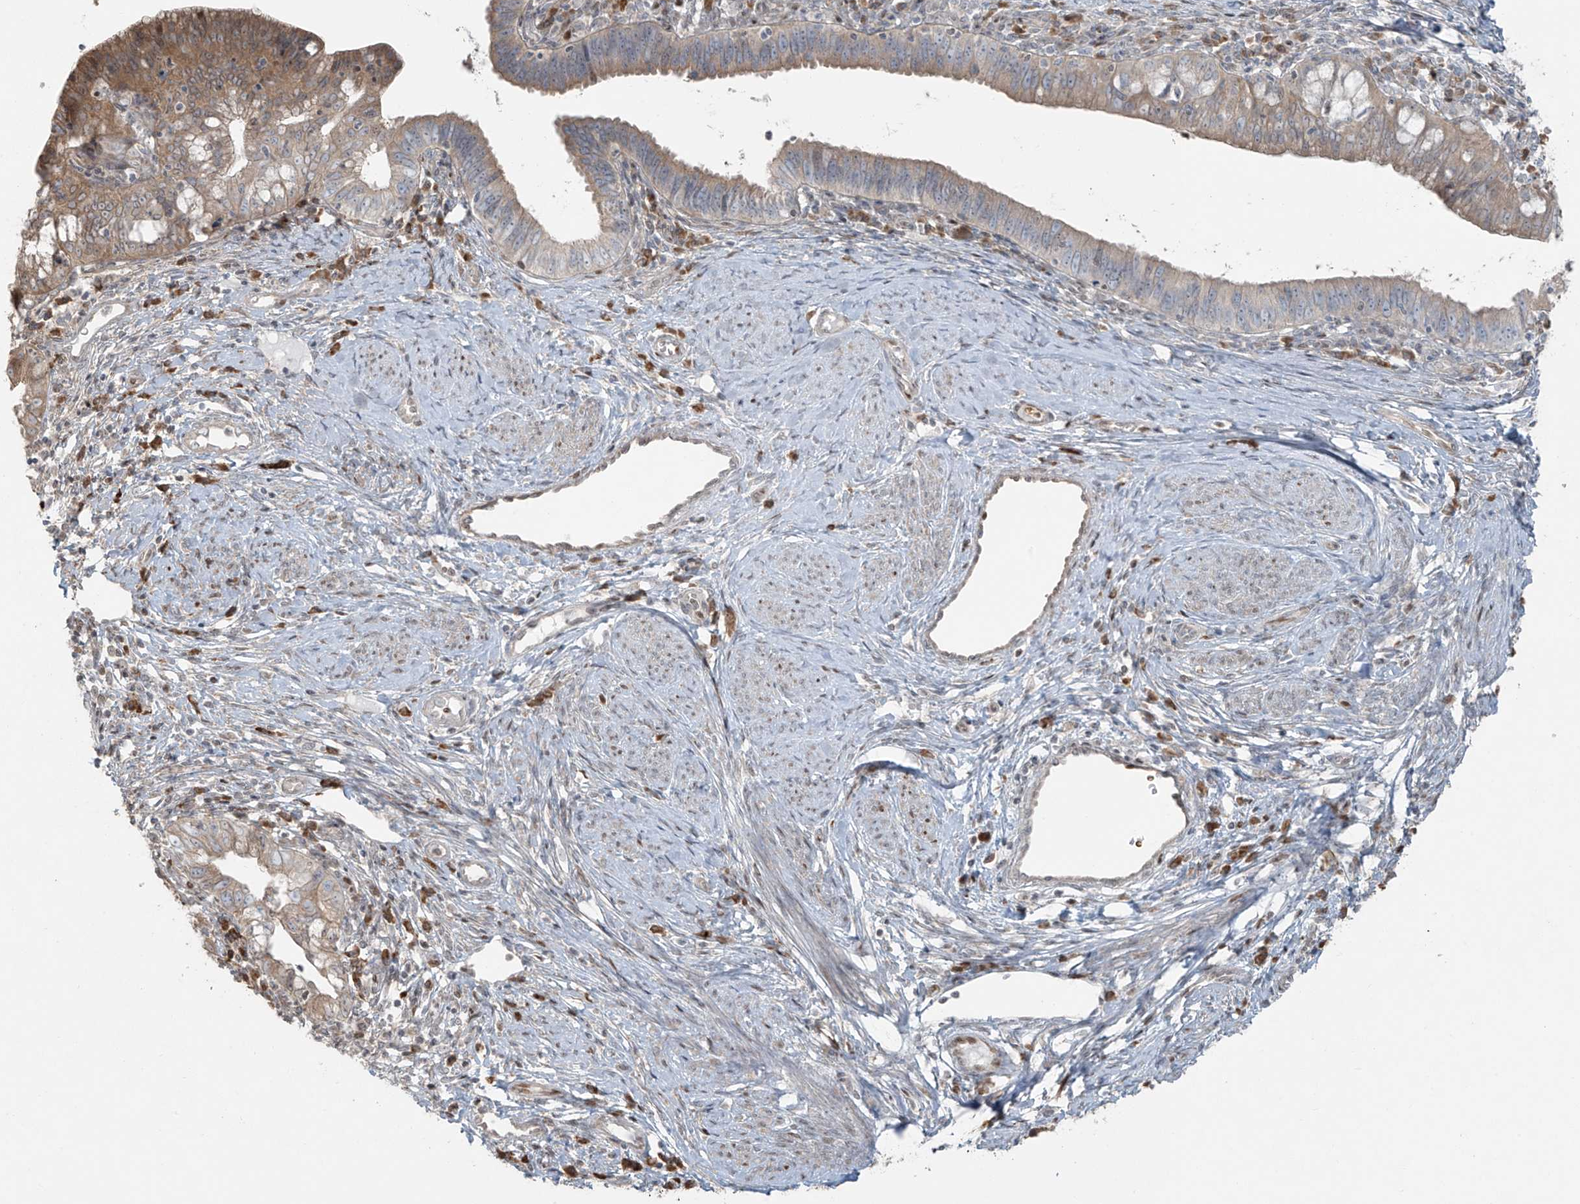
{"staining": {"intensity": "moderate", "quantity": "<25%", "location": "cytoplasmic/membranous"}, "tissue": "cervical cancer", "cell_type": "Tumor cells", "image_type": "cancer", "snomed": [{"axis": "morphology", "description": "Adenocarcinoma, NOS"}, {"axis": "topography", "description": "Cervix"}], "caption": "Cervical cancer stained with DAB (3,3'-diaminobenzidine) immunohistochemistry displays low levels of moderate cytoplasmic/membranous expression in approximately <25% of tumor cells.", "gene": "TTC22", "patient": {"sex": "female", "age": 36}}